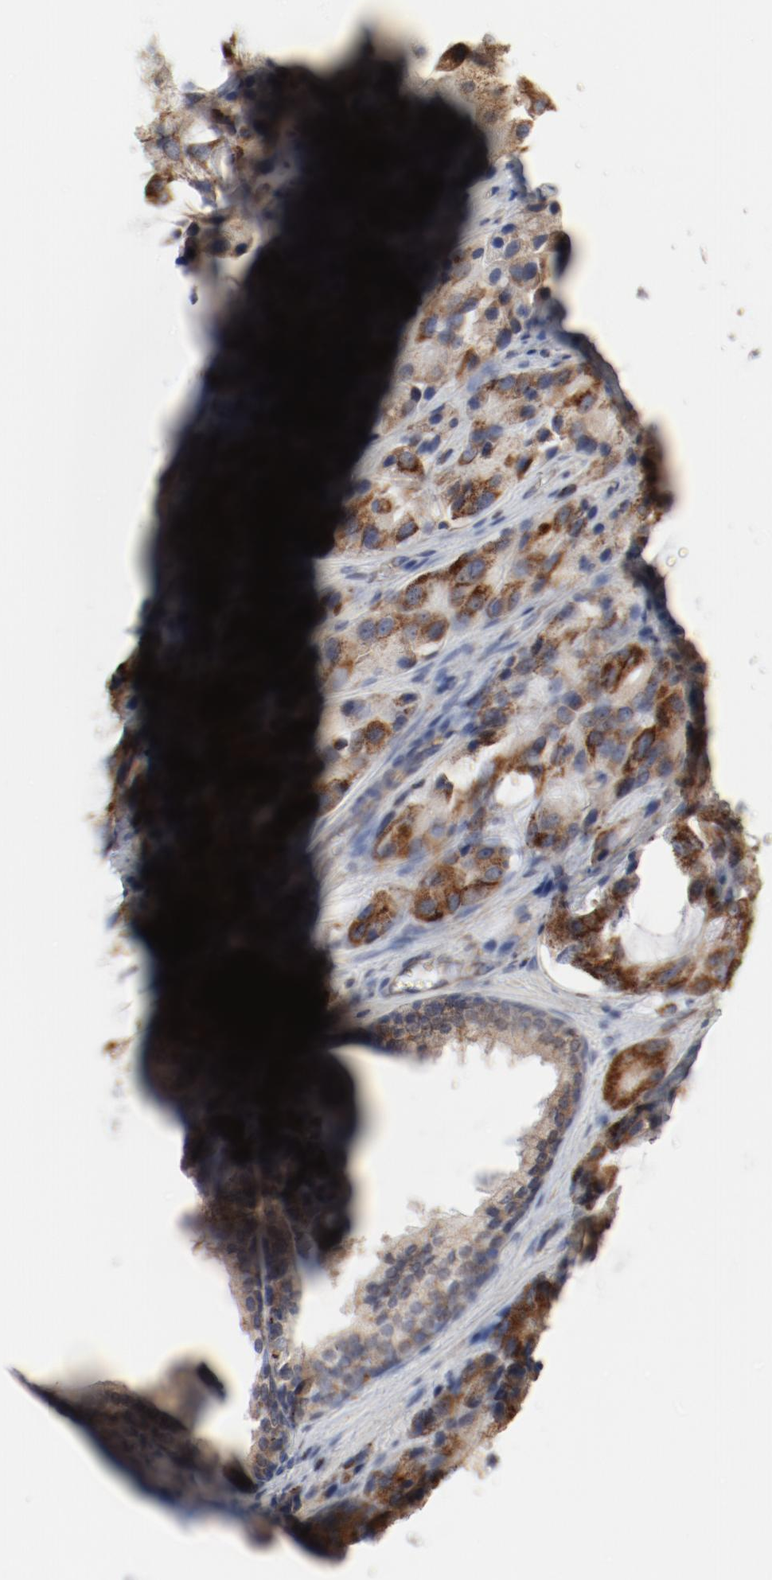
{"staining": {"intensity": "moderate", "quantity": ">75%", "location": "cytoplasmic/membranous"}, "tissue": "prostate cancer", "cell_type": "Tumor cells", "image_type": "cancer", "snomed": [{"axis": "morphology", "description": "Adenocarcinoma, High grade"}, {"axis": "topography", "description": "Prostate"}], "caption": "Immunohistochemistry (IHC) photomicrograph of human prostate cancer stained for a protein (brown), which reveals medium levels of moderate cytoplasmic/membranous staining in about >75% of tumor cells.", "gene": "SETD3", "patient": {"sex": "male", "age": 70}}